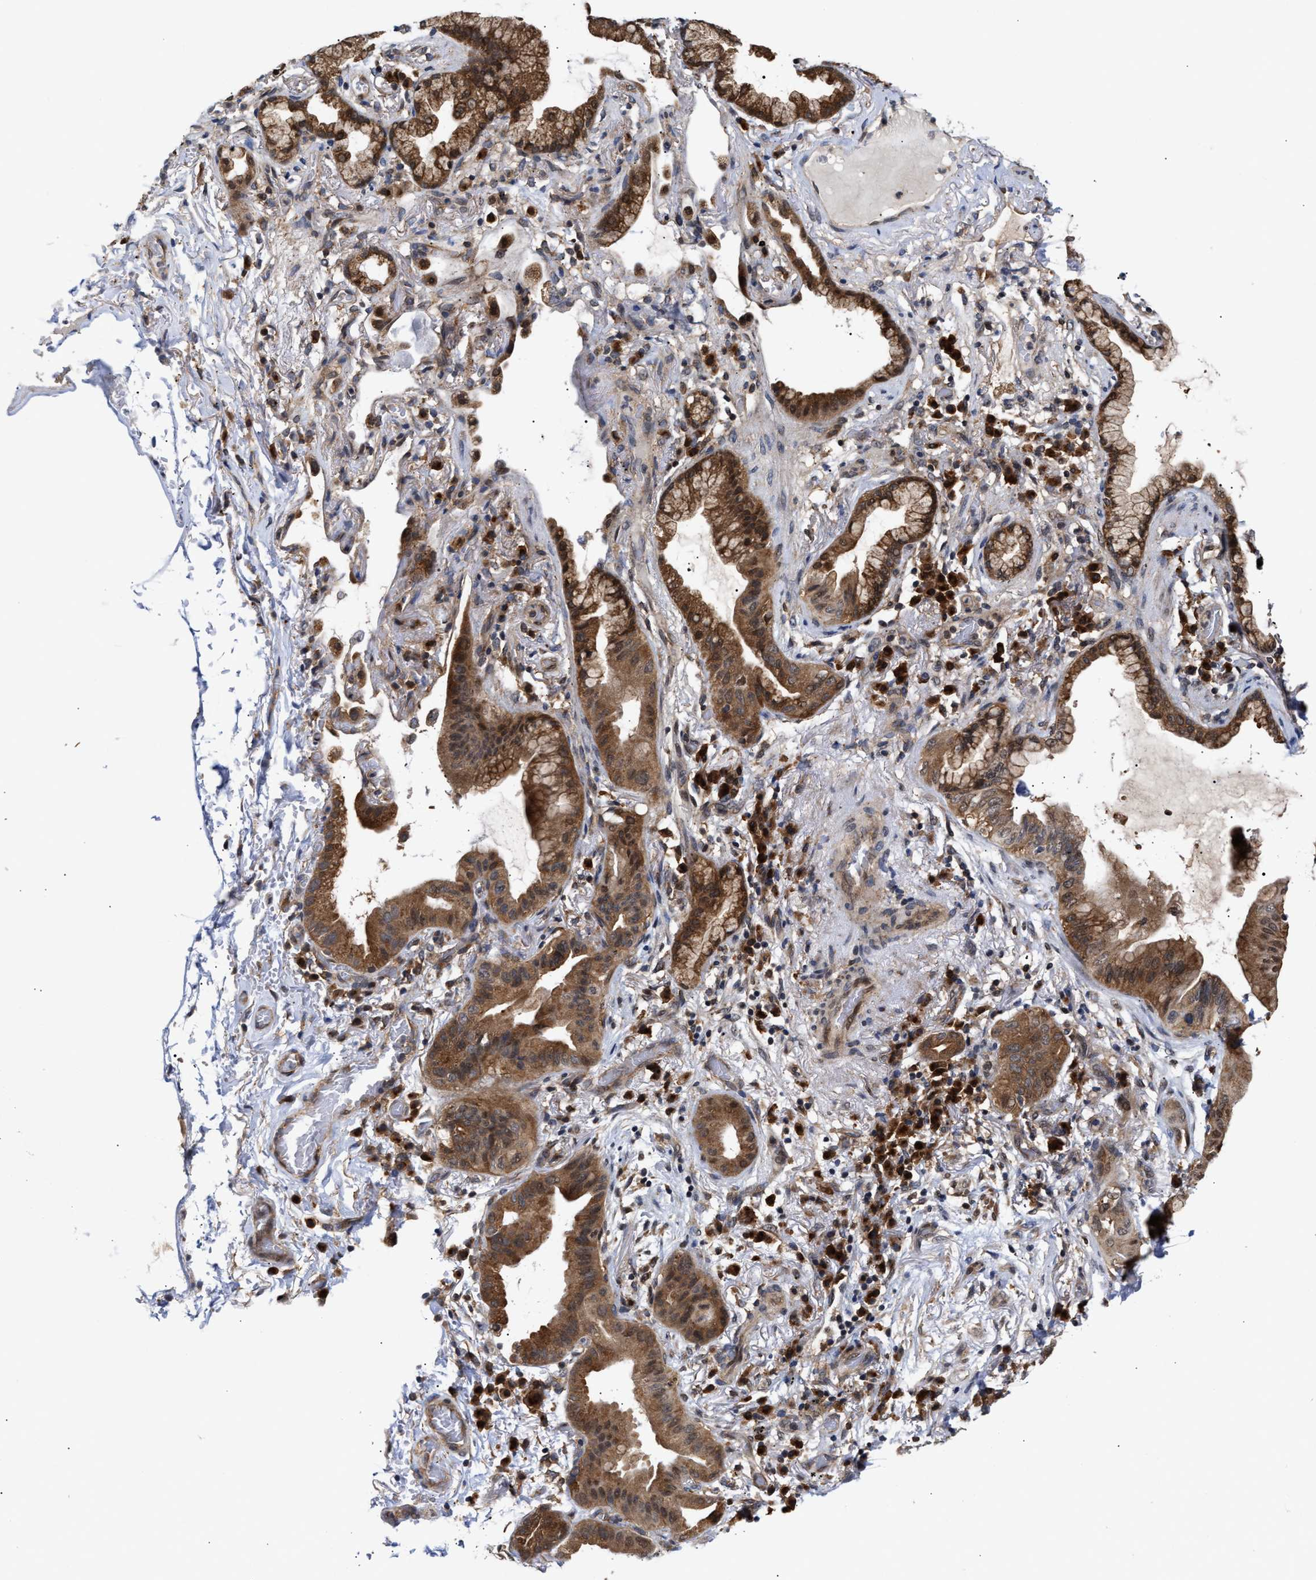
{"staining": {"intensity": "moderate", "quantity": ">75%", "location": "cytoplasmic/membranous"}, "tissue": "lung cancer", "cell_type": "Tumor cells", "image_type": "cancer", "snomed": [{"axis": "morphology", "description": "Normal tissue, NOS"}, {"axis": "morphology", "description": "Adenocarcinoma, NOS"}, {"axis": "topography", "description": "Bronchus"}, {"axis": "topography", "description": "Lung"}], "caption": "Lung cancer was stained to show a protein in brown. There is medium levels of moderate cytoplasmic/membranous positivity in approximately >75% of tumor cells.", "gene": "CLIP2", "patient": {"sex": "female", "age": 70}}